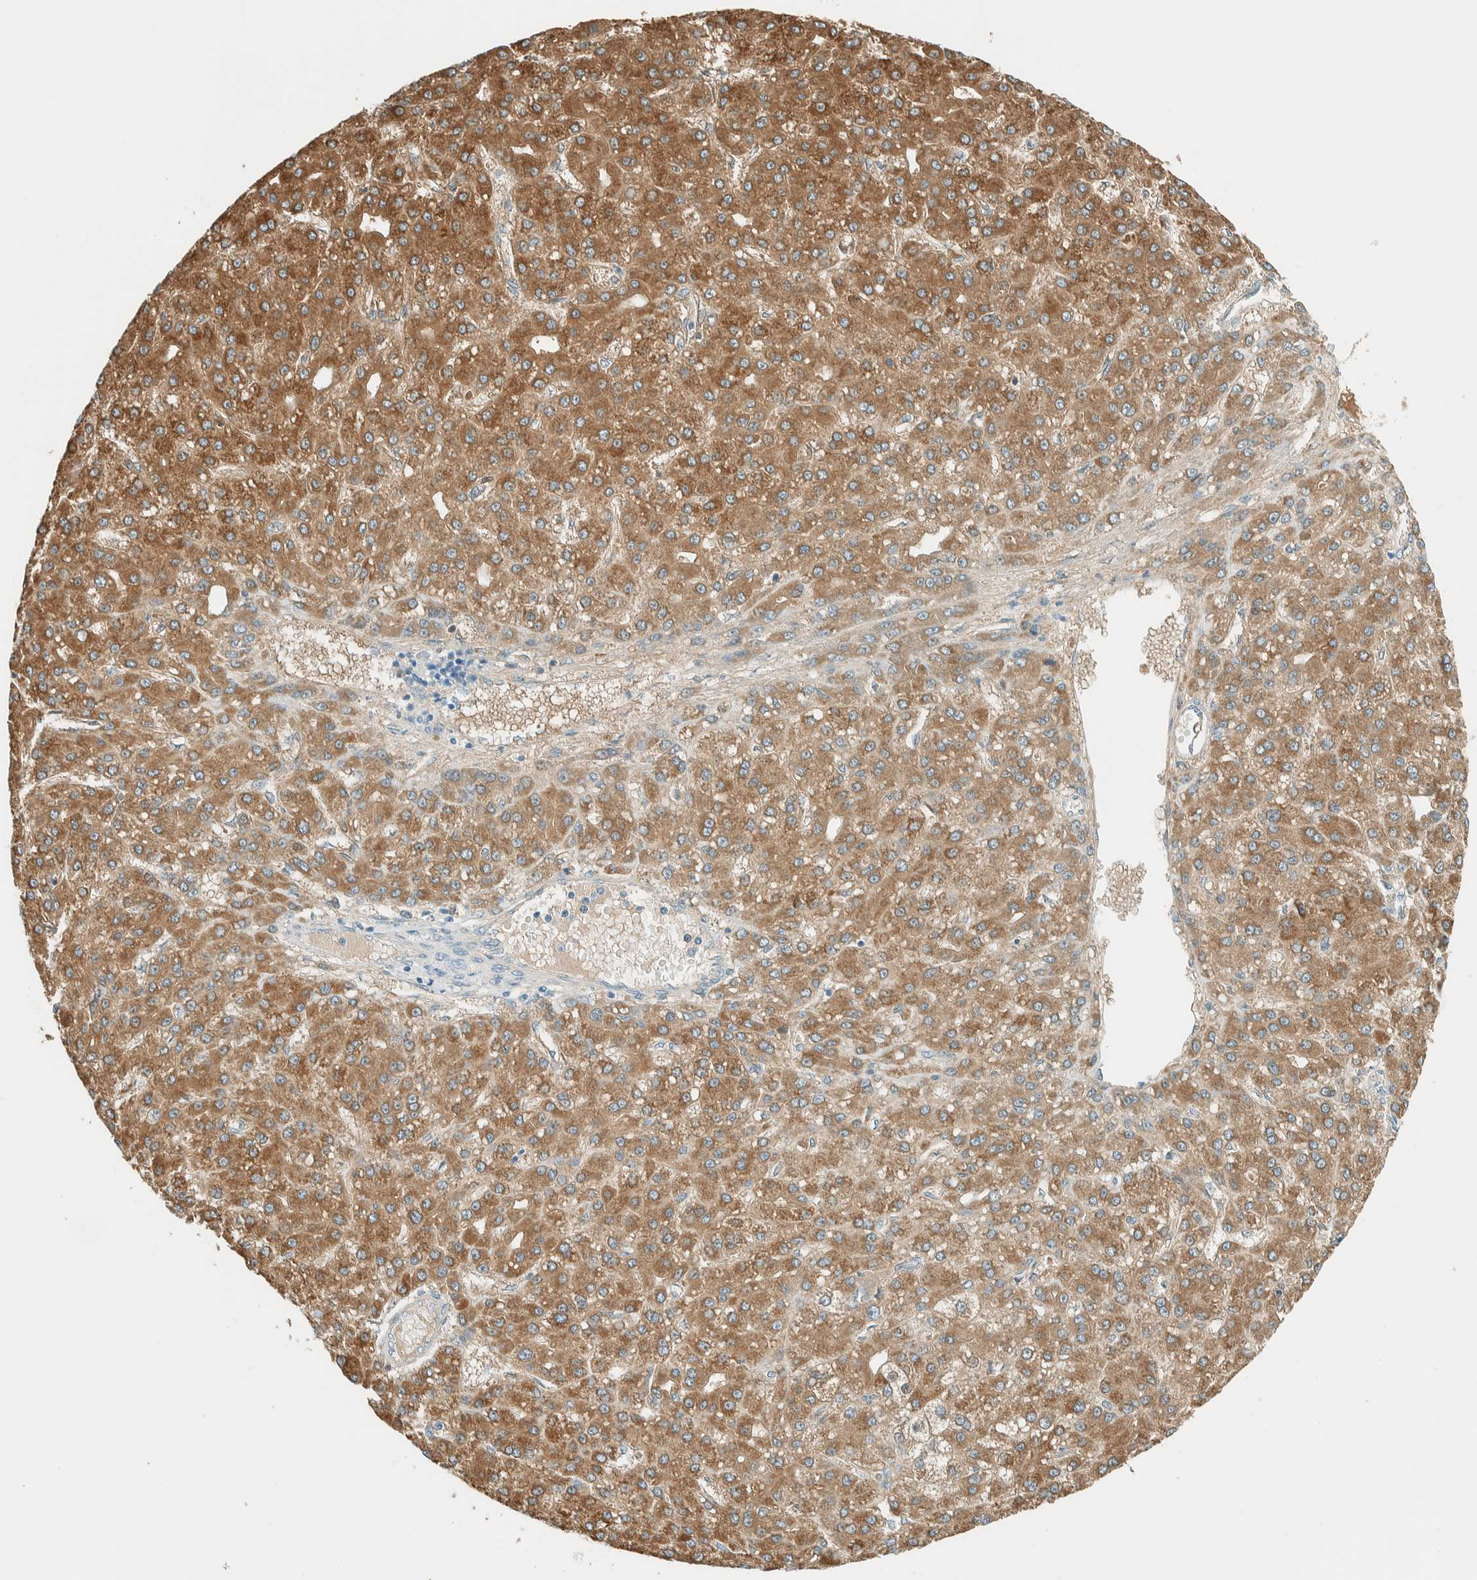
{"staining": {"intensity": "moderate", "quantity": ">75%", "location": "cytoplasmic/membranous"}, "tissue": "liver cancer", "cell_type": "Tumor cells", "image_type": "cancer", "snomed": [{"axis": "morphology", "description": "Carcinoma, Hepatocellular, NOS"}, {"axis": "topography", "description": "Liver"}], "caption": "The immunohistochemical stain shows moderate cytoplasmic/membranous positivity in tumor cells of liver cancer tissue. (DAB (3,3'-diaminobenzidine) = brown stain, brightfield microscopy at high magnification).", "gene": "ALDH7A1", "patient": {"sex": "male", "age": 67}}